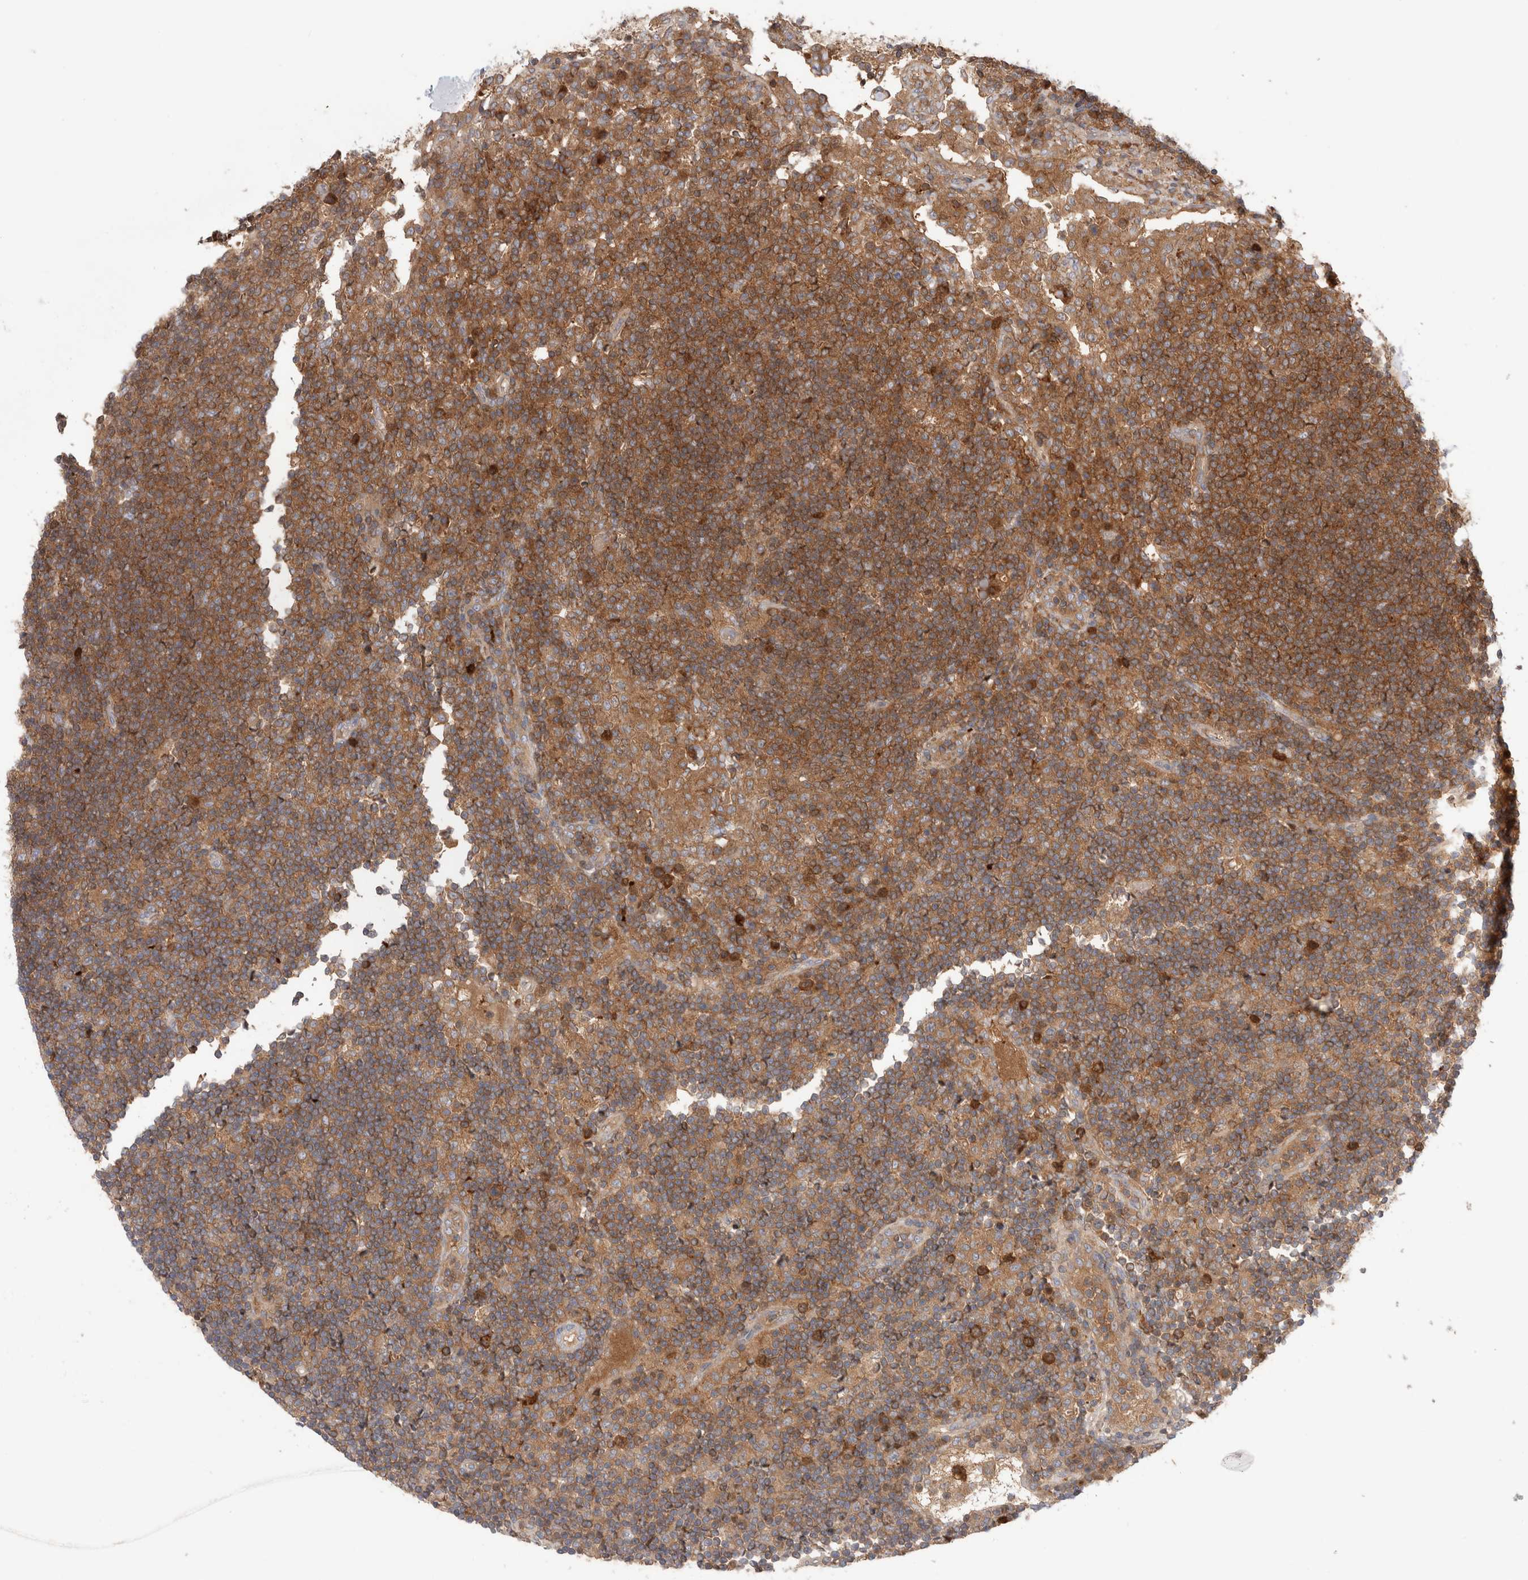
{"staining": {"intensity": "moderate", "quantity": ">75%", "location": "cytoplasmic/membranous"}, "tissue": "lymph node", "cell_type": "Germinal center cells", "image_type": "normal", "snomed": [{"axis": "morphology", "description": "Normal tissue, NOS"}, {"axis": "topography", "description": "Lymph node"}], "caption": "High-power microscopy captured an immunohistochemistry (IHC) image of unremarkable lymph node, revealing moderate cytoplasmic/membranous positivity in approximately >75% of germinal center cells. The protein of interest is stained brown, and the nuclei are stained in blue (DAB IHC with brightfield microscopy, high magnification).", "gene": "KLHL14", "patient": {"sex": "female", "age": 53}}